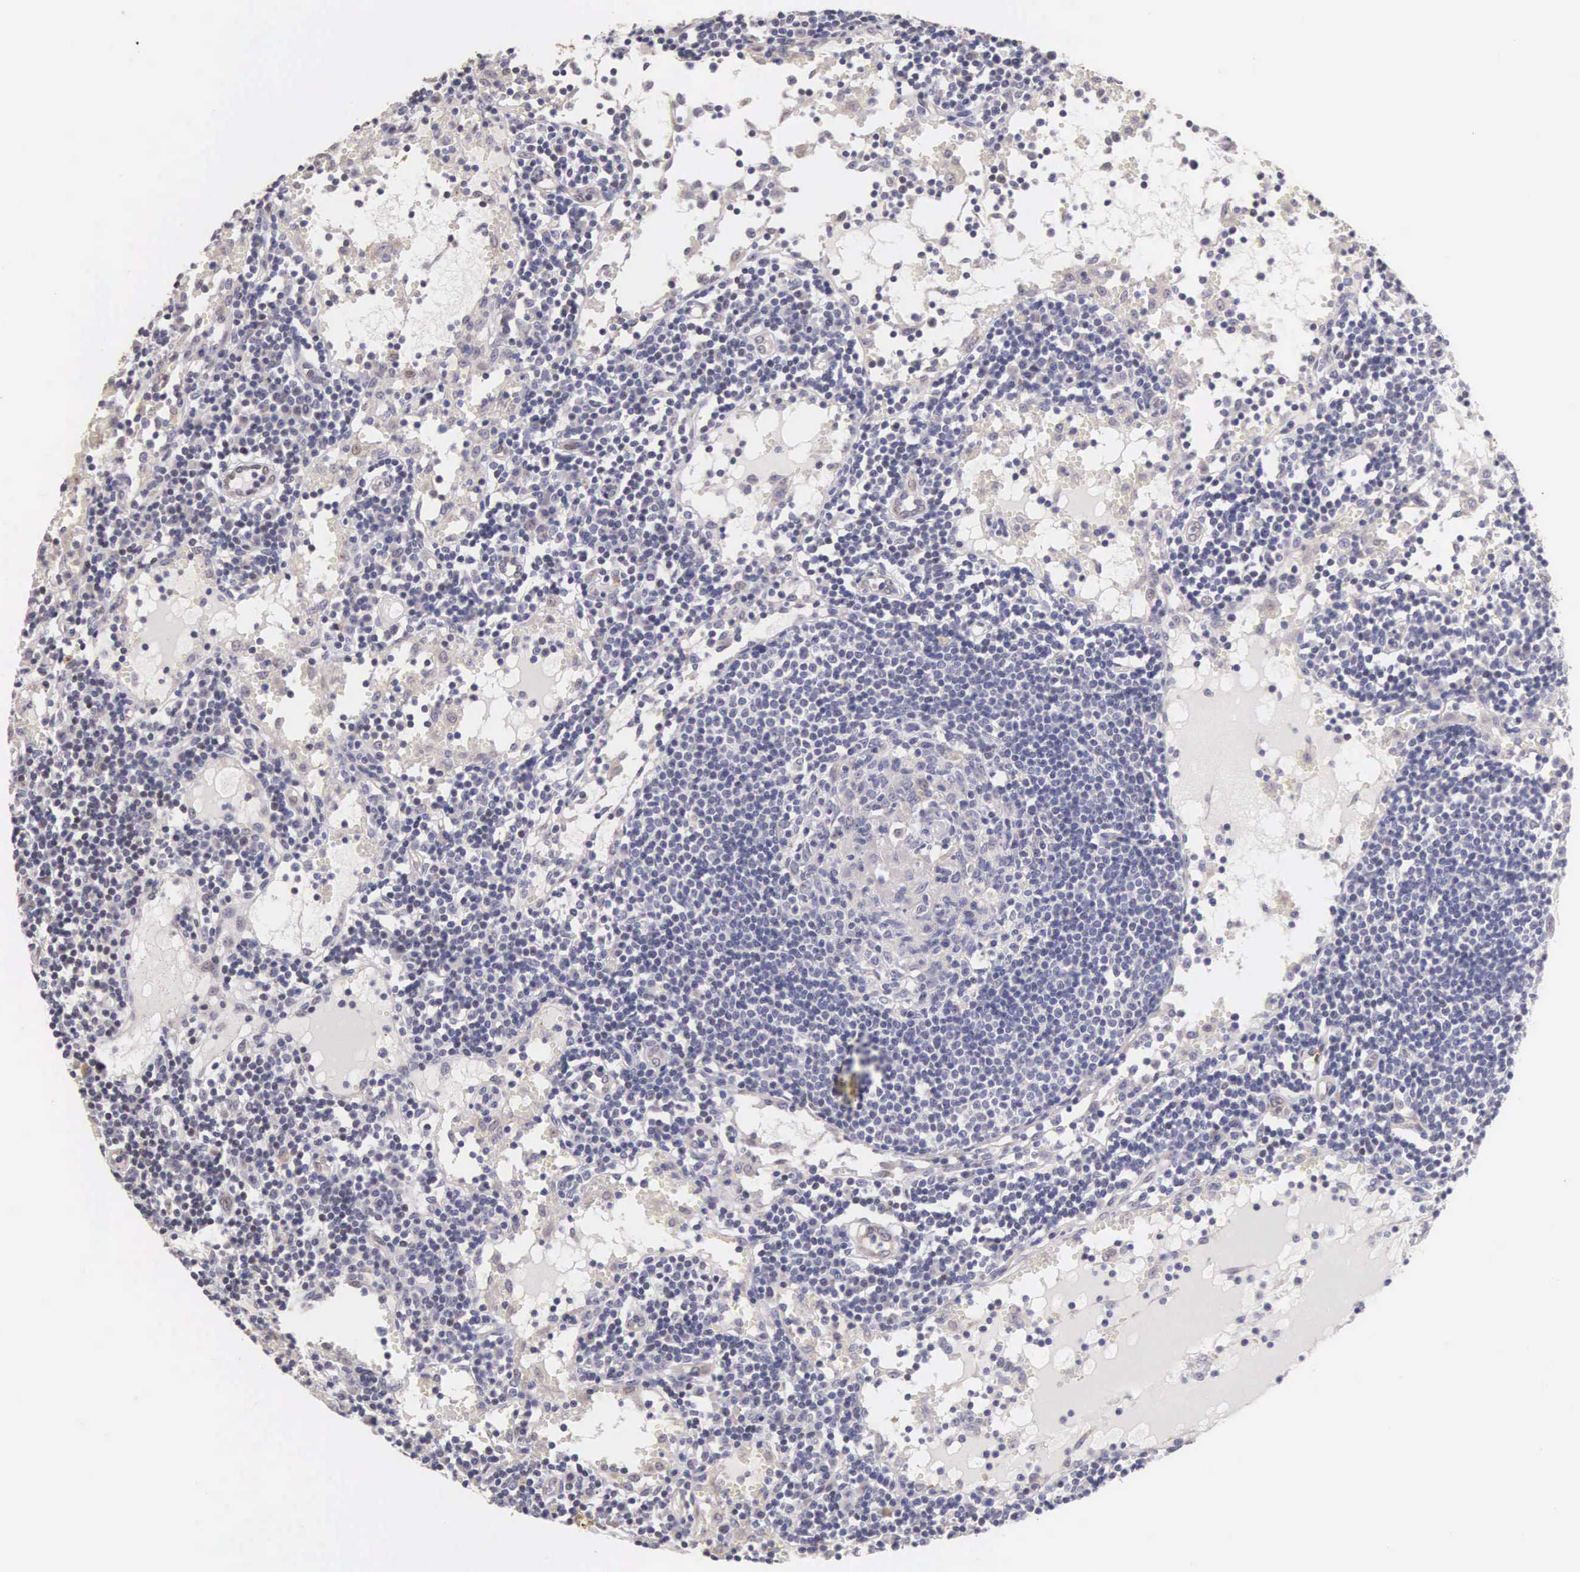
{"staining": {"intensity": "negative", "quantity": "none", "location": "none"}, "tissue": "lymph node", "cell_type": "Germinal center cells", "image_type": "normal", "snomed": [{"axis": "morphology", "description": "Normal tissue, NOS"}, {"axis": "topography", "description": "Lymph node"}], "caption": "Germinal center cells show no significant protein staining in benign lymph node.", "gene": "PIR", "patient": {"sex": "female", "age": 55}}